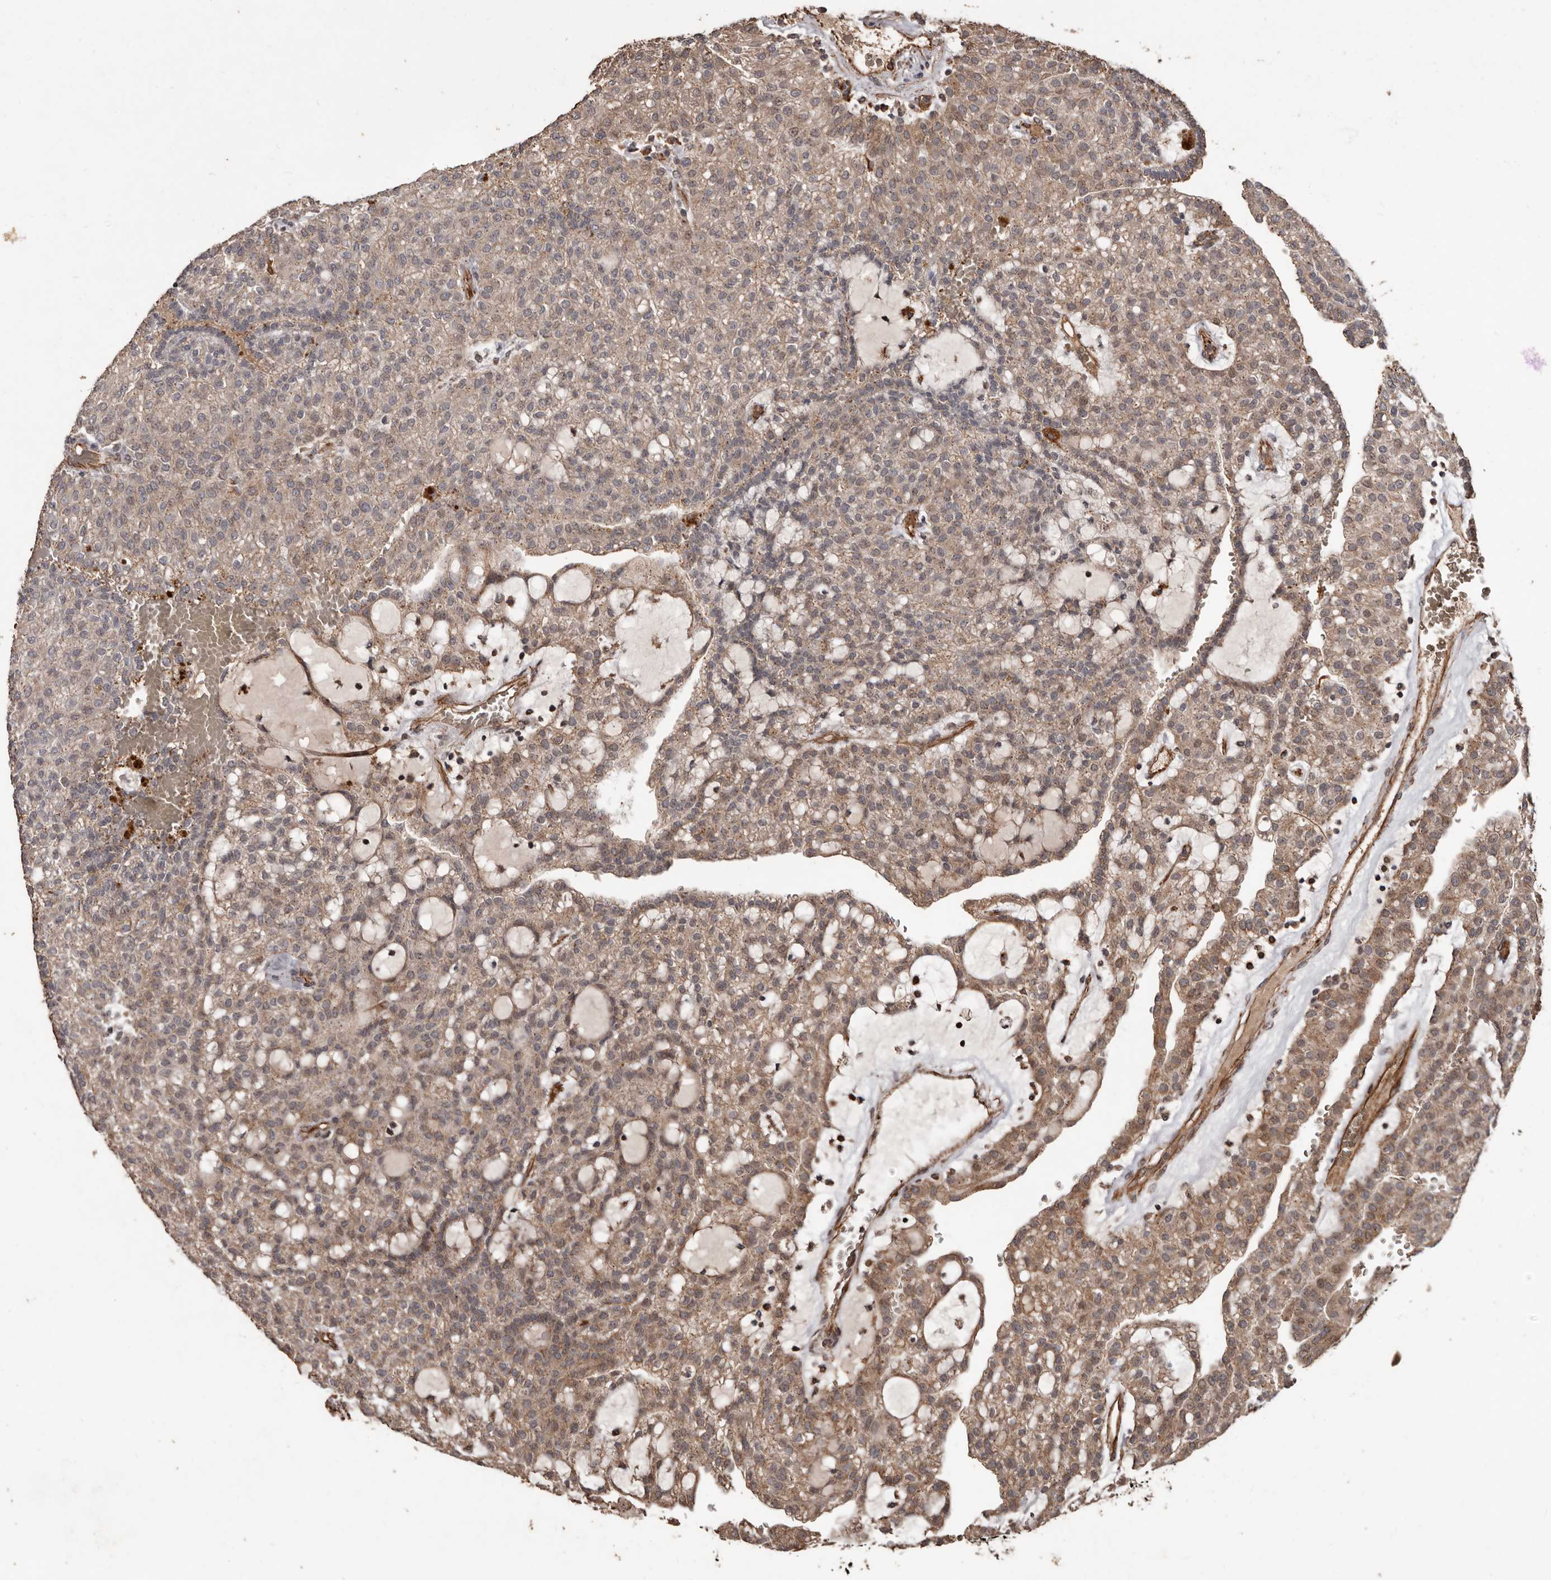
{"staining": {"intensity": "weak", "quantity": ">75%", "location": "cytoplasmic/membranous"}, "tissue": "renal cancer", "cell_type": "Tumor cells", "image_type": "cancer", "snomed": [{"axis": "morphology", "description": "Adenocarcinoma, NOS"}, {"axis": "topography", "description": "Kidney"}], "caption": "Renal cancer (adenocarcinoma) stained with a protein marker shows weak staining in tumor cells.", "gene": "BRAT1", "patient": {"sex": "male", "age": 63}}